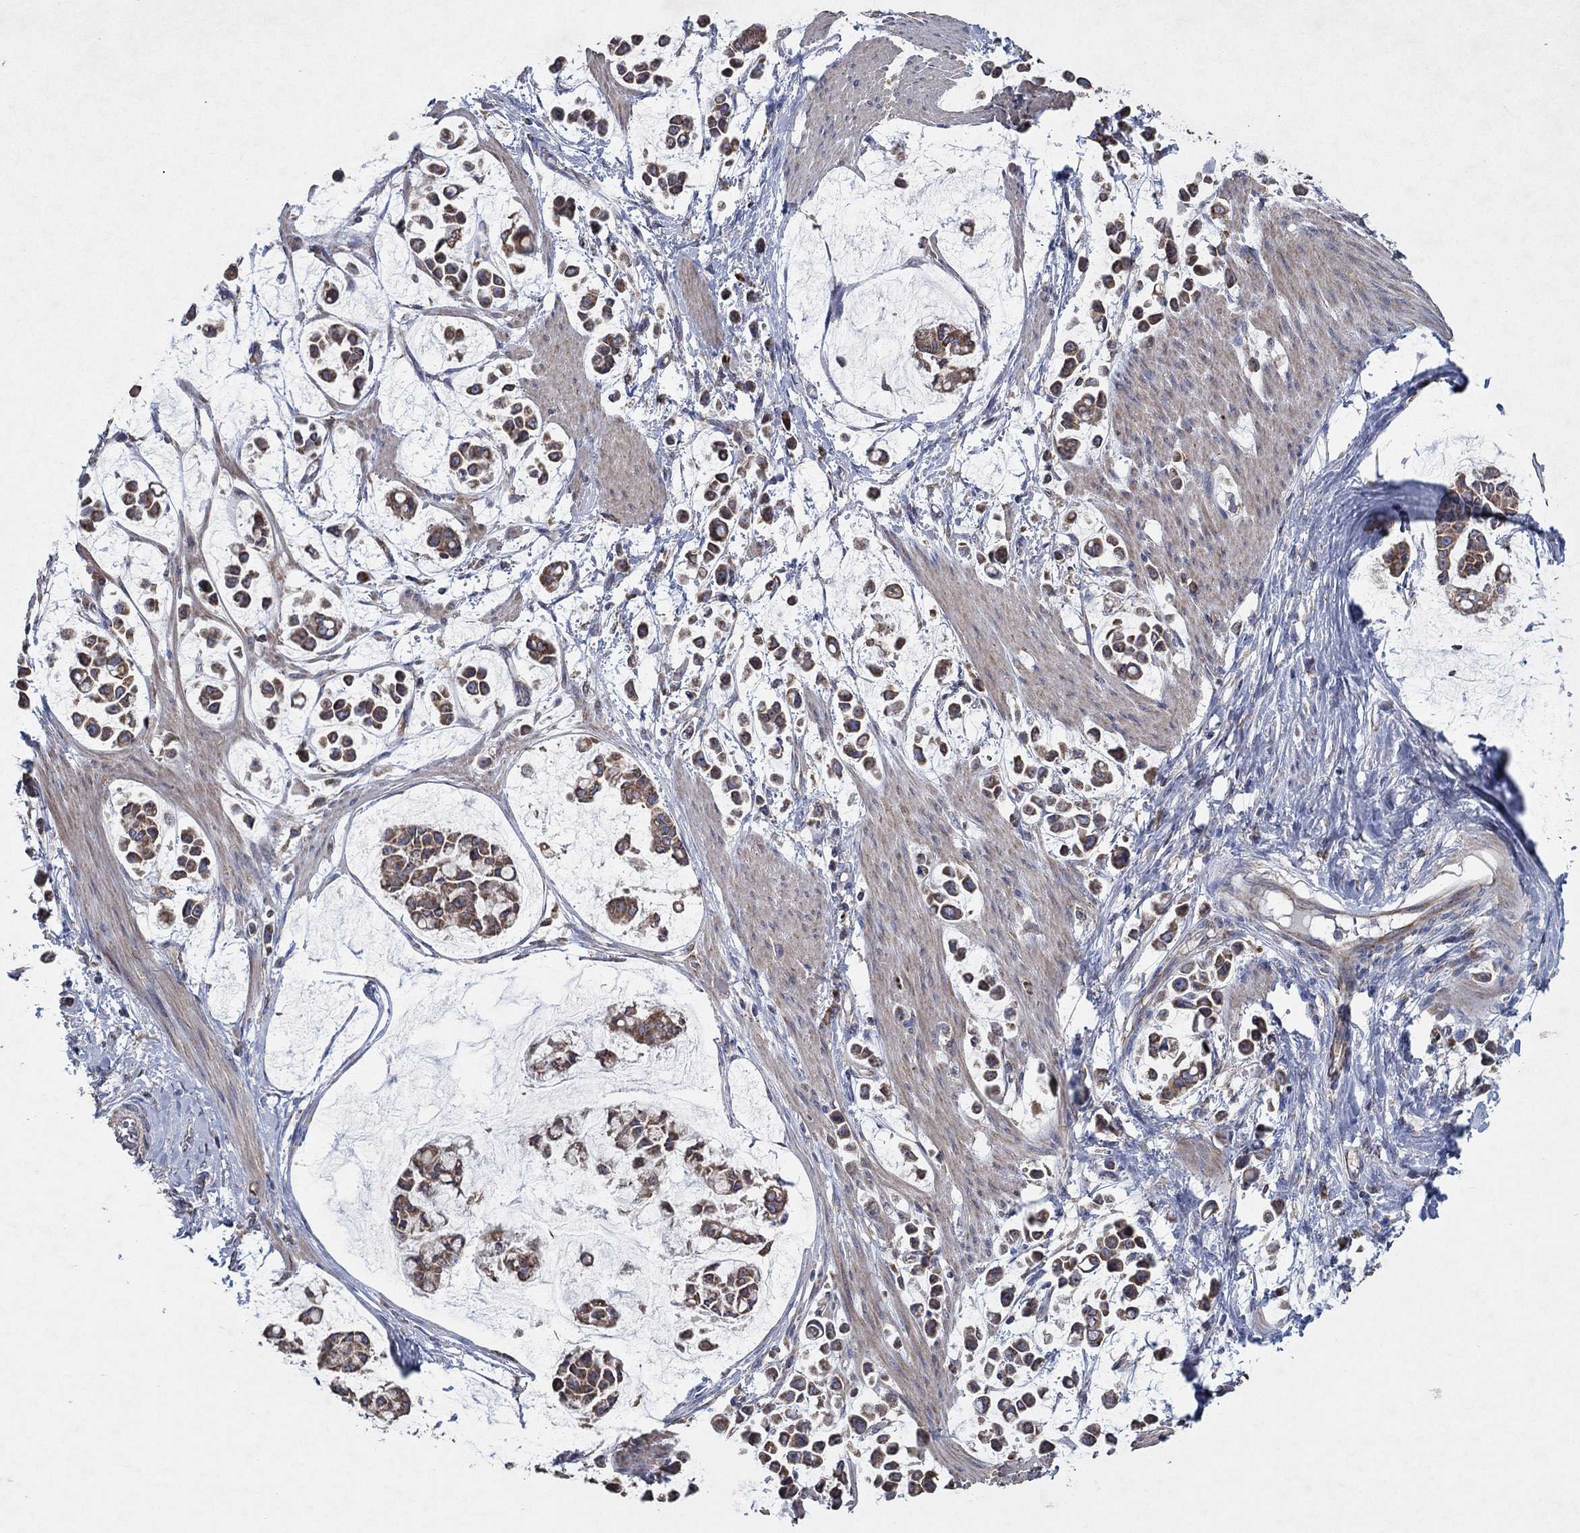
{"staining": {"intensity": "moderate", "quantity": ">75%", "location": "cytoplasmic/membranous"}, "tissue": "stomach cancer", "cell_type": "Tumor cells", "image_type": "cancer", "snomed": [{"axis": "morphology", "description": "Adenocarcinoma, NOS"}, {"axis": "topography", "description": "Stomach"}], "caption": "The immunohistochemical stain labels moderate cytoplasmic/membranous expression in tumor cells of stomach cancer tissue. (Stains: DAB (3,3'-diaminobenzidine) in brown, nuclei in blue, Microscopy: brightfield microscopy at high magnification).", "gene": "NCEH1", "patient": {"sex": "male", "age": 82}}